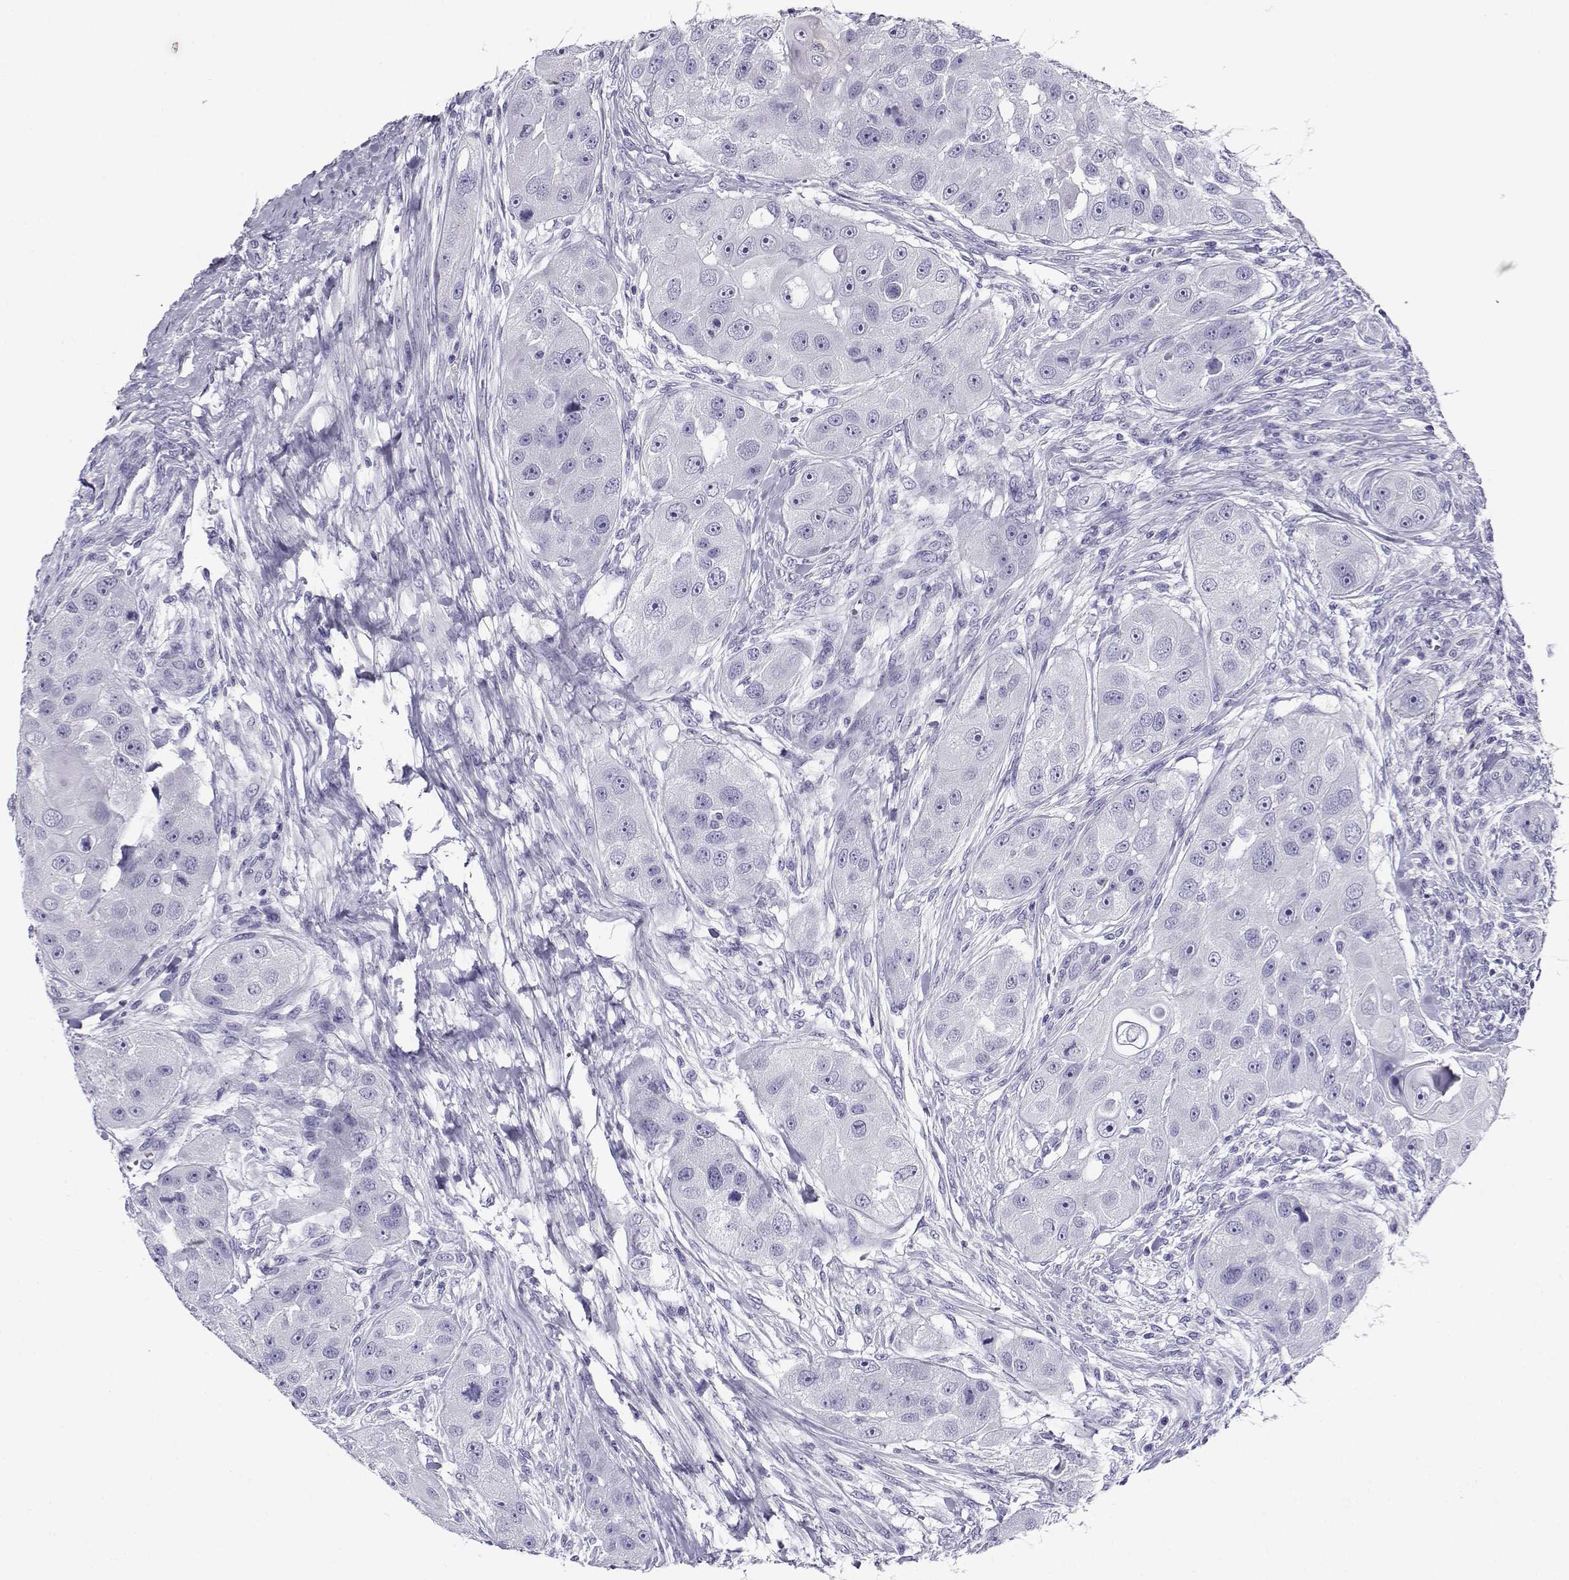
{"staining": {"intensity": "negative", "quantity": "none", "location": "none"}, "tissue": "head and neck cancer", "cell_type": "Tumor cells", "image_type": "cancer", "snomed": [{"axis": "morphology", "description": "Squamous cell carcinoma, NOS"}, {"axis": "topography", "description": "Head-Neck"}], "caption": "Immunohistochemistry (IHC) image of neoplastic tissue: head and neck squamous cell carcinoma stained with DAB (3,3'-diaminobenzidine) exhibits no significant protein expression in tumor cells.", "gene": "CABS1", "patient": {"sex": "male", "age": 51}}